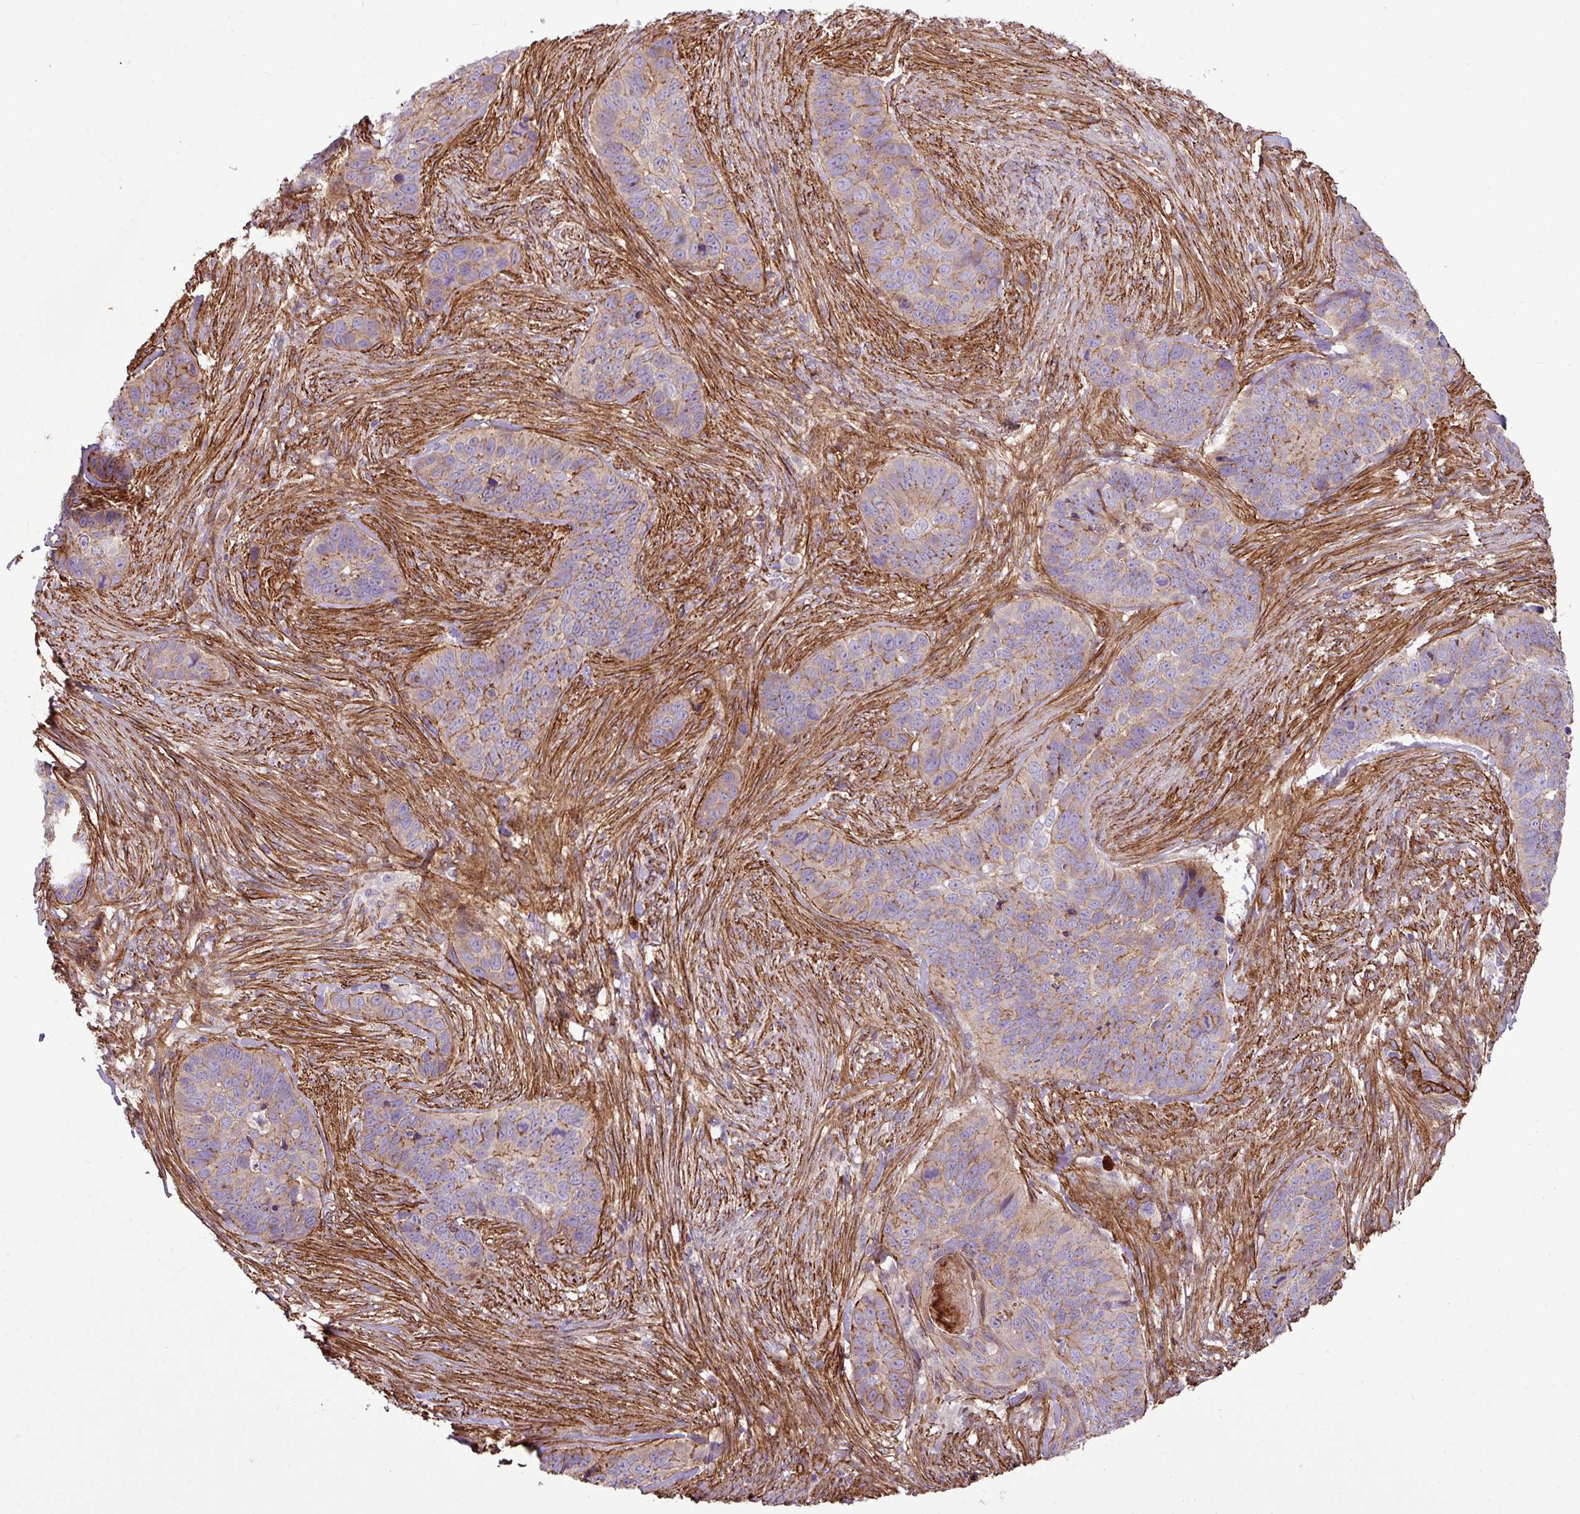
{"staining": {"intensity": "moderate", "quantity": ">75%", "location": "cytoplasmic/membranous"}, "tissue": "skin cancer", "cell_type": "Tumor cells", "image_type": "cancer", "snomed": [{"axis": "morphology", "description": "Basal cell carcinoma"}, {"axis": "topography", "description": "Skin"}], "caption": "A medium amount of moderate cytoplasmic/membranous positivity is present in approximately >75% of tumor cells in skin cancer (basal cell carcinoma) tissue.", "gene": "FAM47E", "patient": {"sex": "female", "age": 82}}